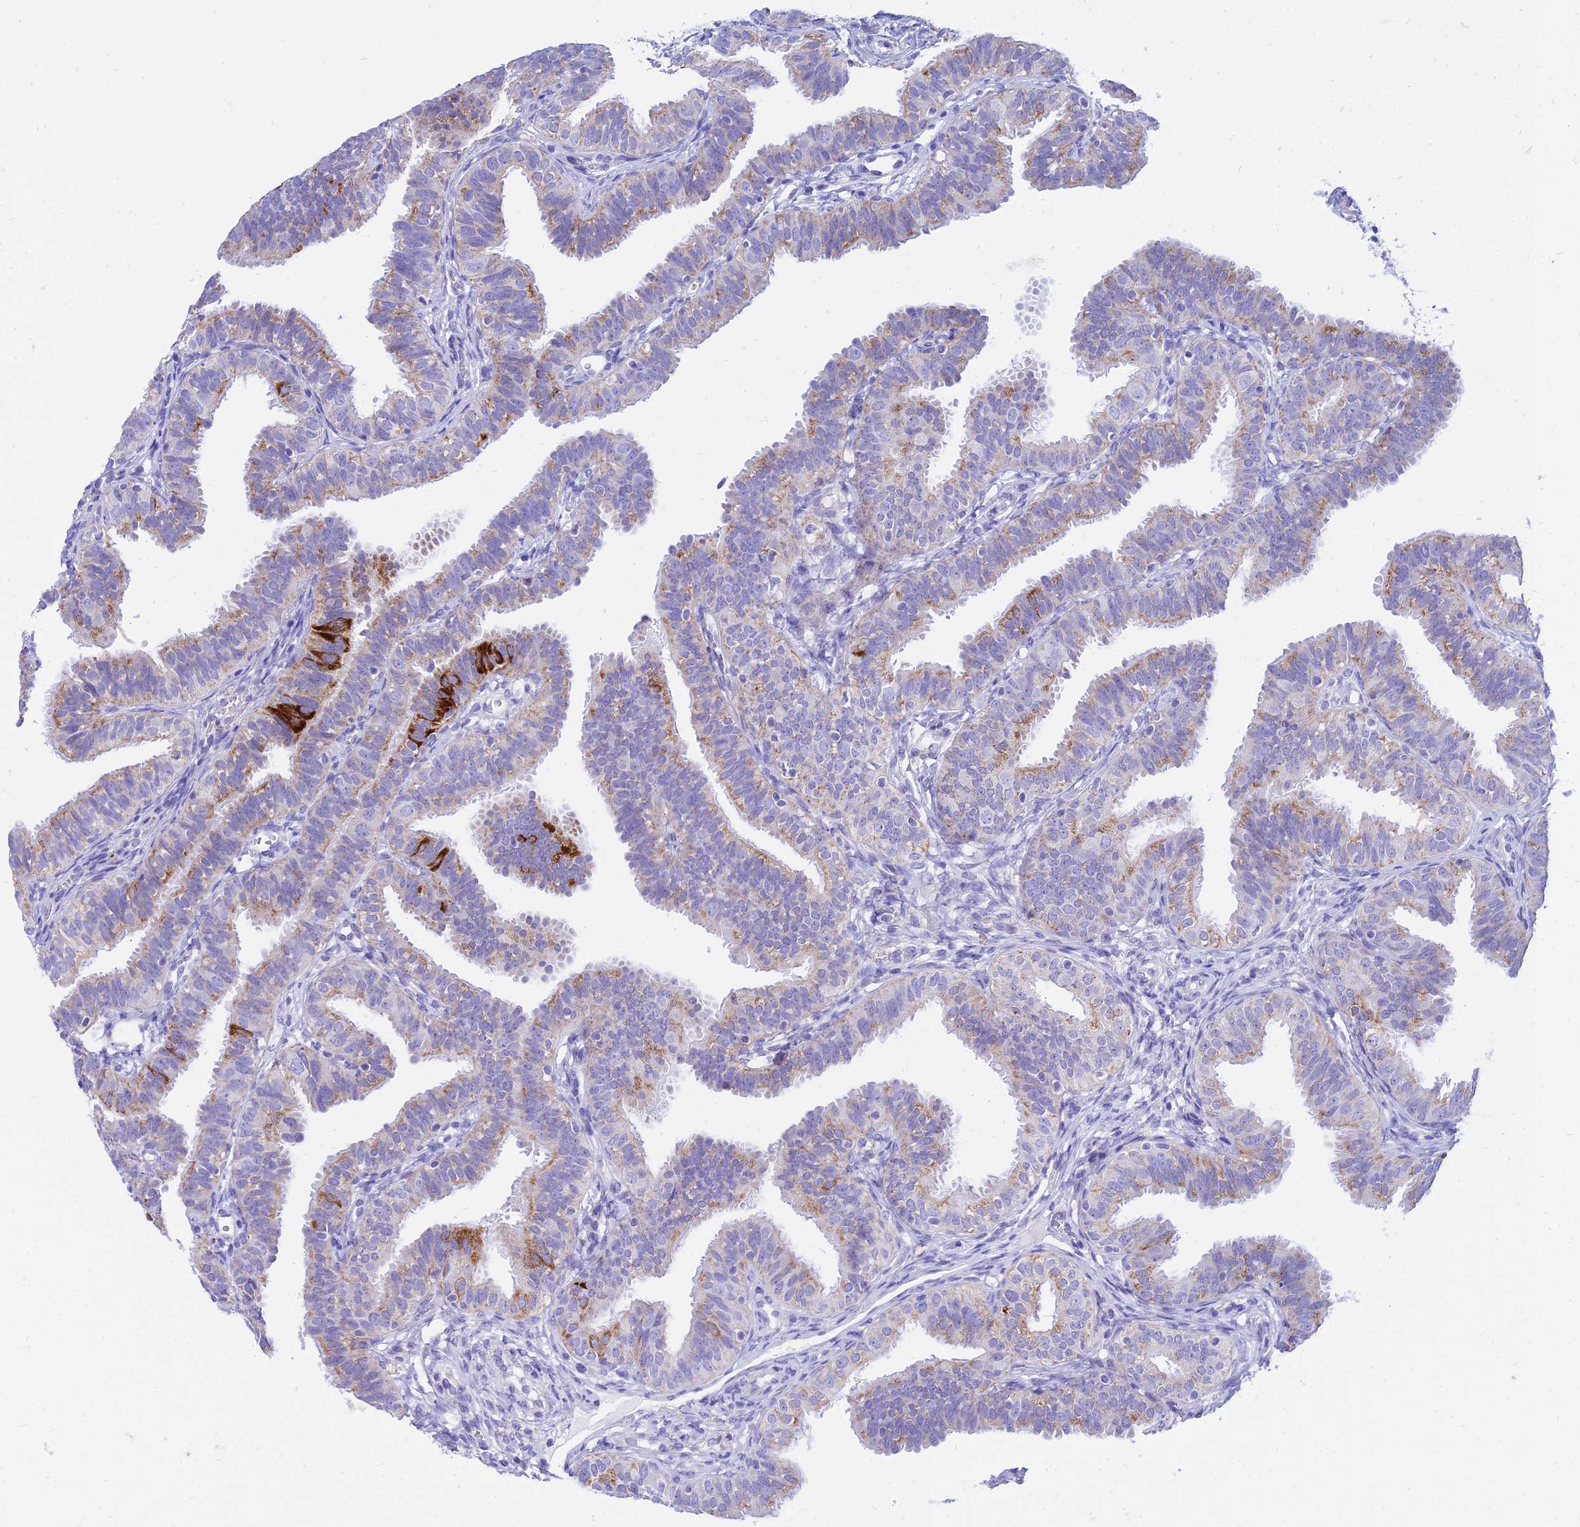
{"staining": {"intensity": "strong", "quantity": "<25%", "location": "cytoplasmic/membranous"}, "tissue": "fallopian tube", "cell_type": "Glandular cells", "image_type": "normal", "snomed": [{"axis": "morphology", "description": "Normal tissue, NOS"}, {"axis": "topography", "description": "Fallopian tube"}], "caption": "Glandular cells reveal medium levels of strong cytoplasmic/membranous staining in about <25% of cells in normal fallopian tube. The staining is performed using DAB brown chromogen to label protein expression. The nuclei are counter-stained blue using hematoxylin.", "gene": "PKN3", "patient": {"sex": "female", "age": 35}}